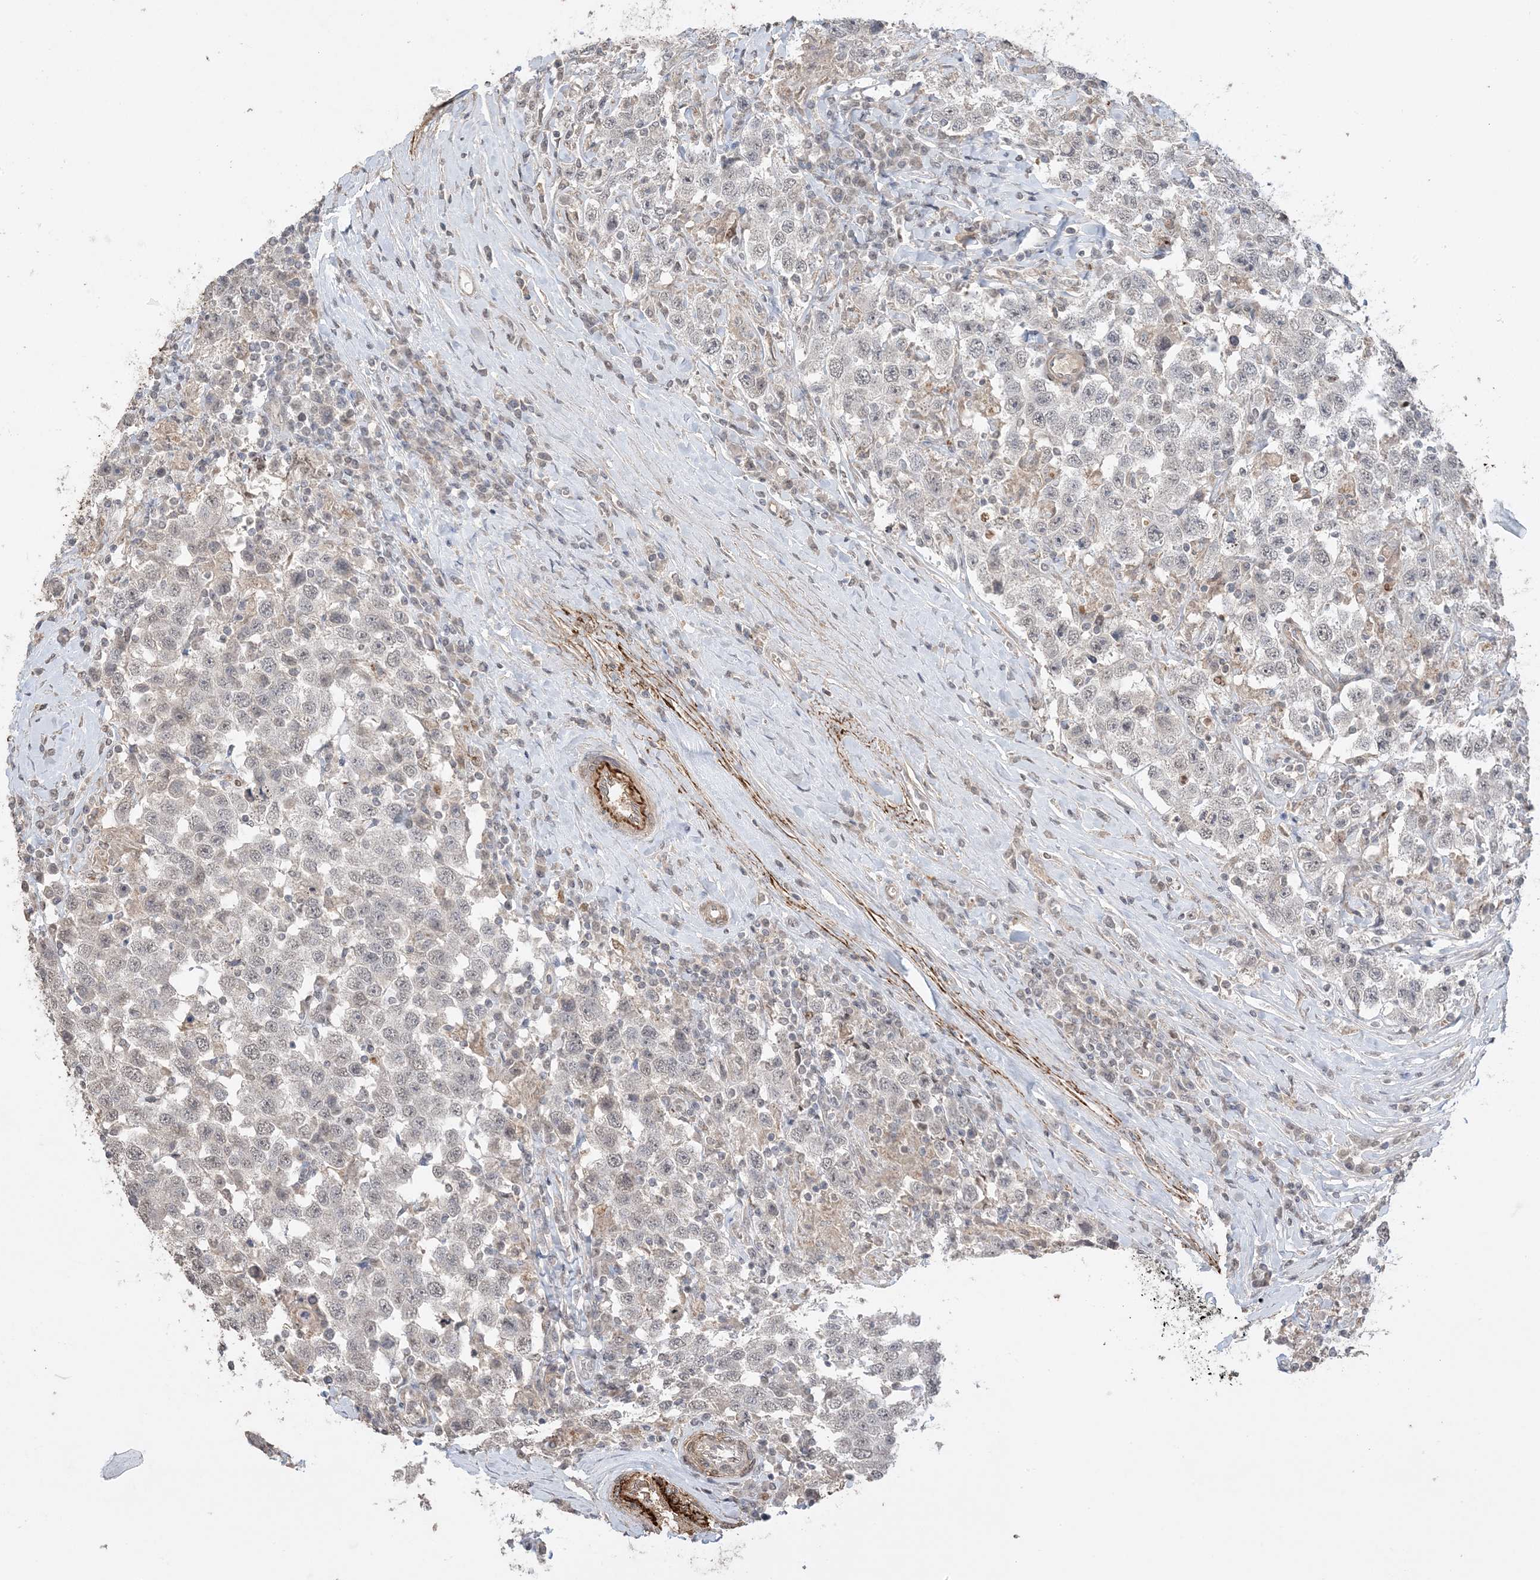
{"staining": {"intensity": "negative", "quantity": "none", "location": "none"}, "tissue": "testis cancer", "cell_type": "Tumor cells", "image_type": "cancer", "snomed": [{"axis": "morphology", "description": "Seminoma, NOS"}, {"axis": "topography", "description": "Testis"}], "caption": "Tumor cells are negative for protein expression in human testis seminoma. Brightfield microscopy of IHC stained with DAB (brown) and hematoxylin (blue), captured at high magnification.", "gene": "XRN1", "patient": {"sex": "male", "age": 41}}